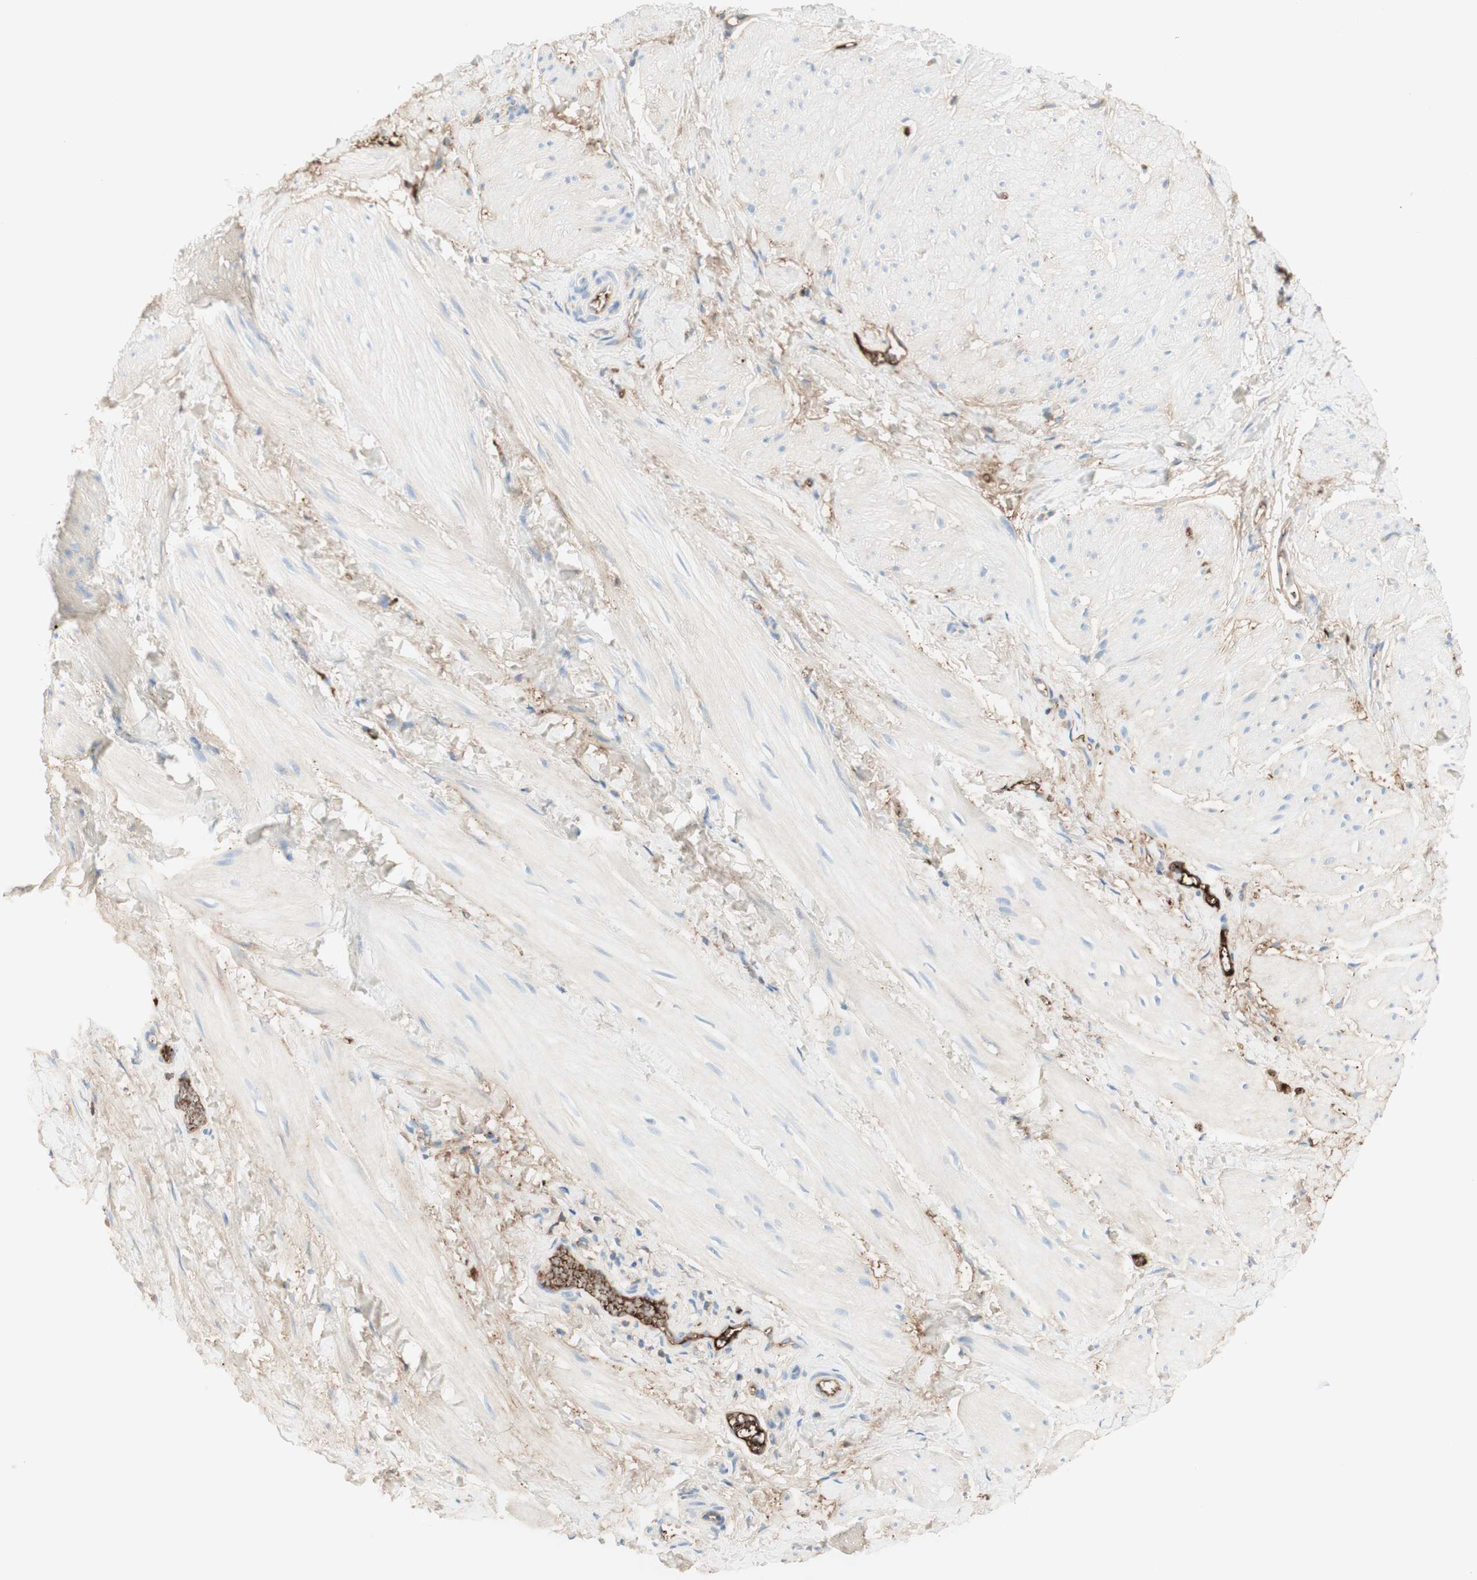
{"staining": {"intensity": "negative", "quantity": "none", "location": "none"}, "tissue": "smooth muscle", "cell_type": "Smooth muscle cells", "image_type": "normal", "snomed": [{"axis": "morphology", "description": "Normal tissue, NOS"}, {"axis": "topography", "description": "Smooth muscle"}], "caption": "Immunohistochemical staining of benign smooth muscle displays no significant staining in smooth muscle cells.", "gene": "KNG1", "patient": {"sex": "male", "age": 16}}